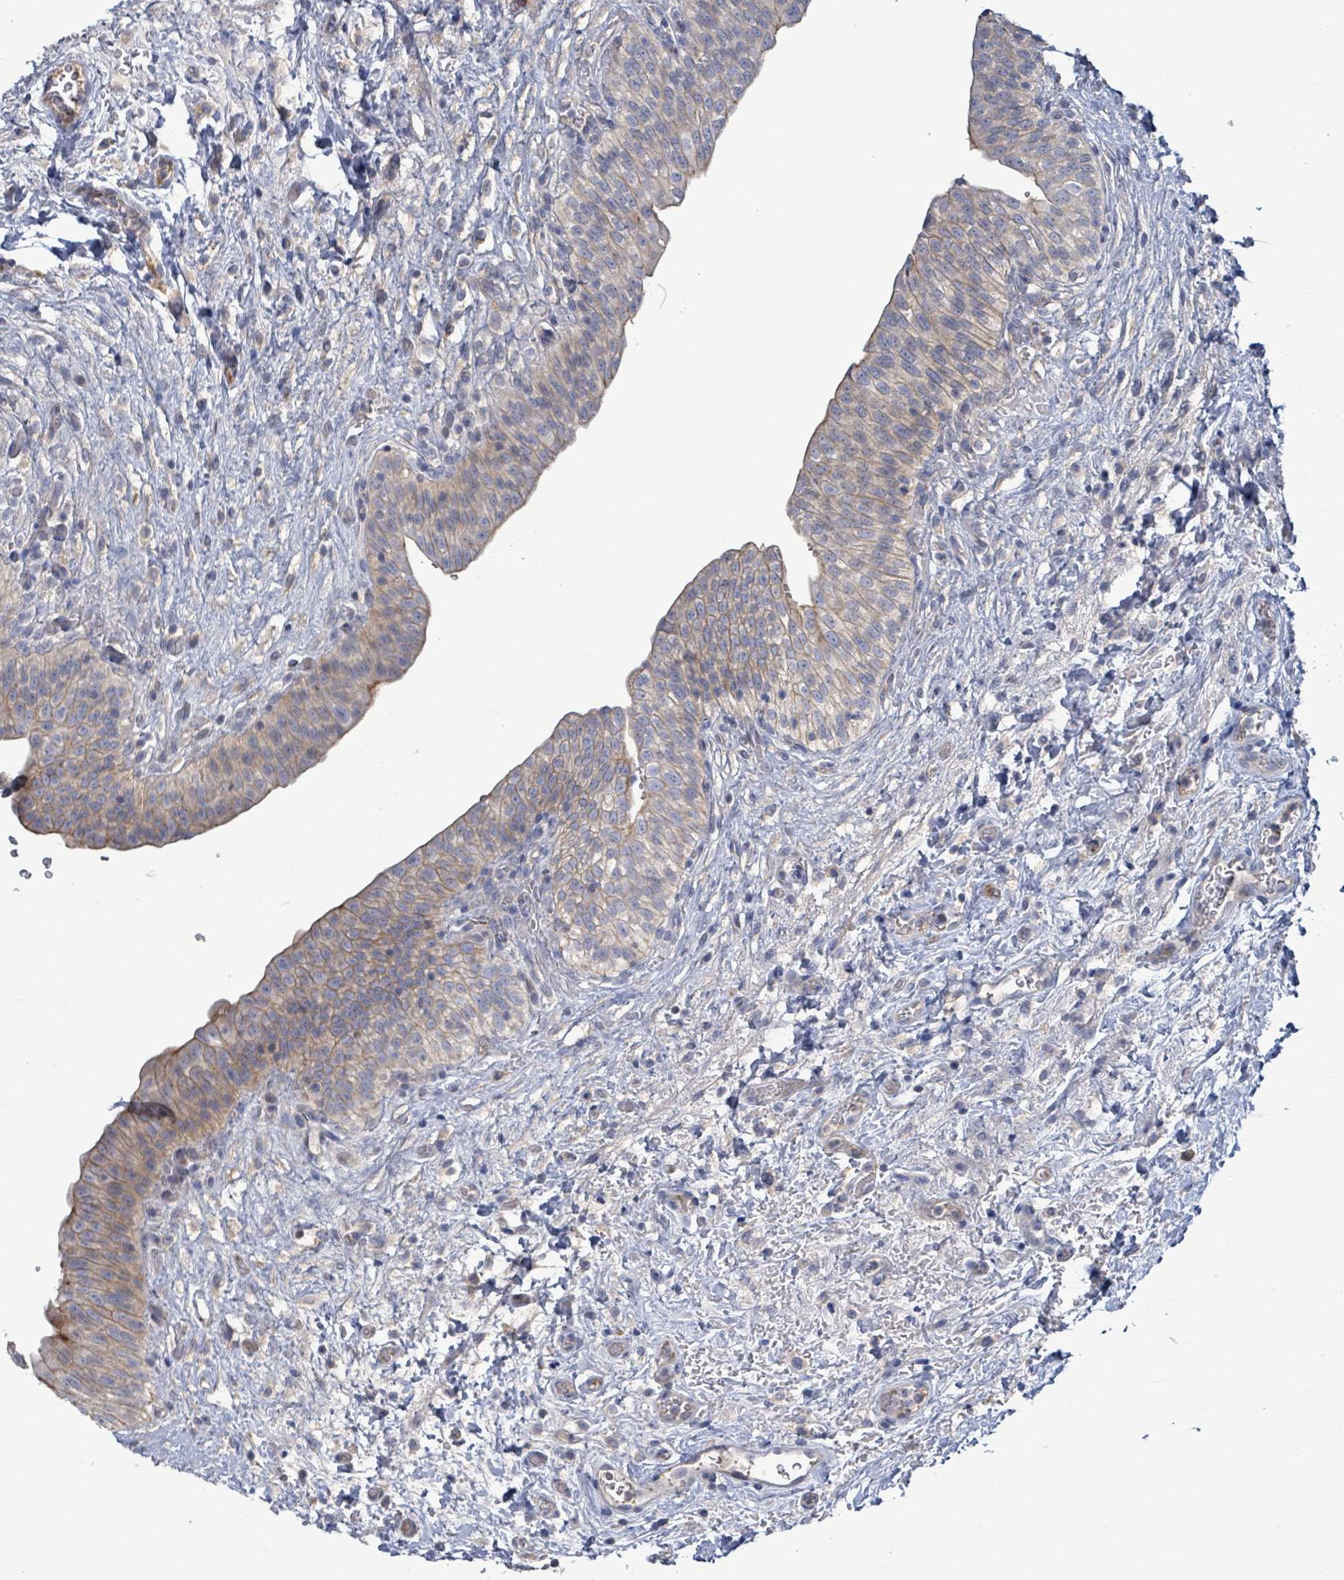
{"staining": {"intensity": "weak", "quantity": "25%-75%", "location": "cytoplasmic/membranous"}, "tissue": "urinary bladder", "cell_type": "Urothelial cells", "image_type": "normal", "snomed": [{"axis": "morphology", "description": "Normal tissue, NOS"}, {"axis": "topography", "description": "Urinary bladder"}], "caption": "The micrograph reveals immunohistochemical staining of benign urinary bladder. There is weak cytoplasmic/membranous staining is appreciated in approximately 25%-75% of urothelial cells.", "gene": "HRAS", "patient": {"sex": "male", "age": 69}}